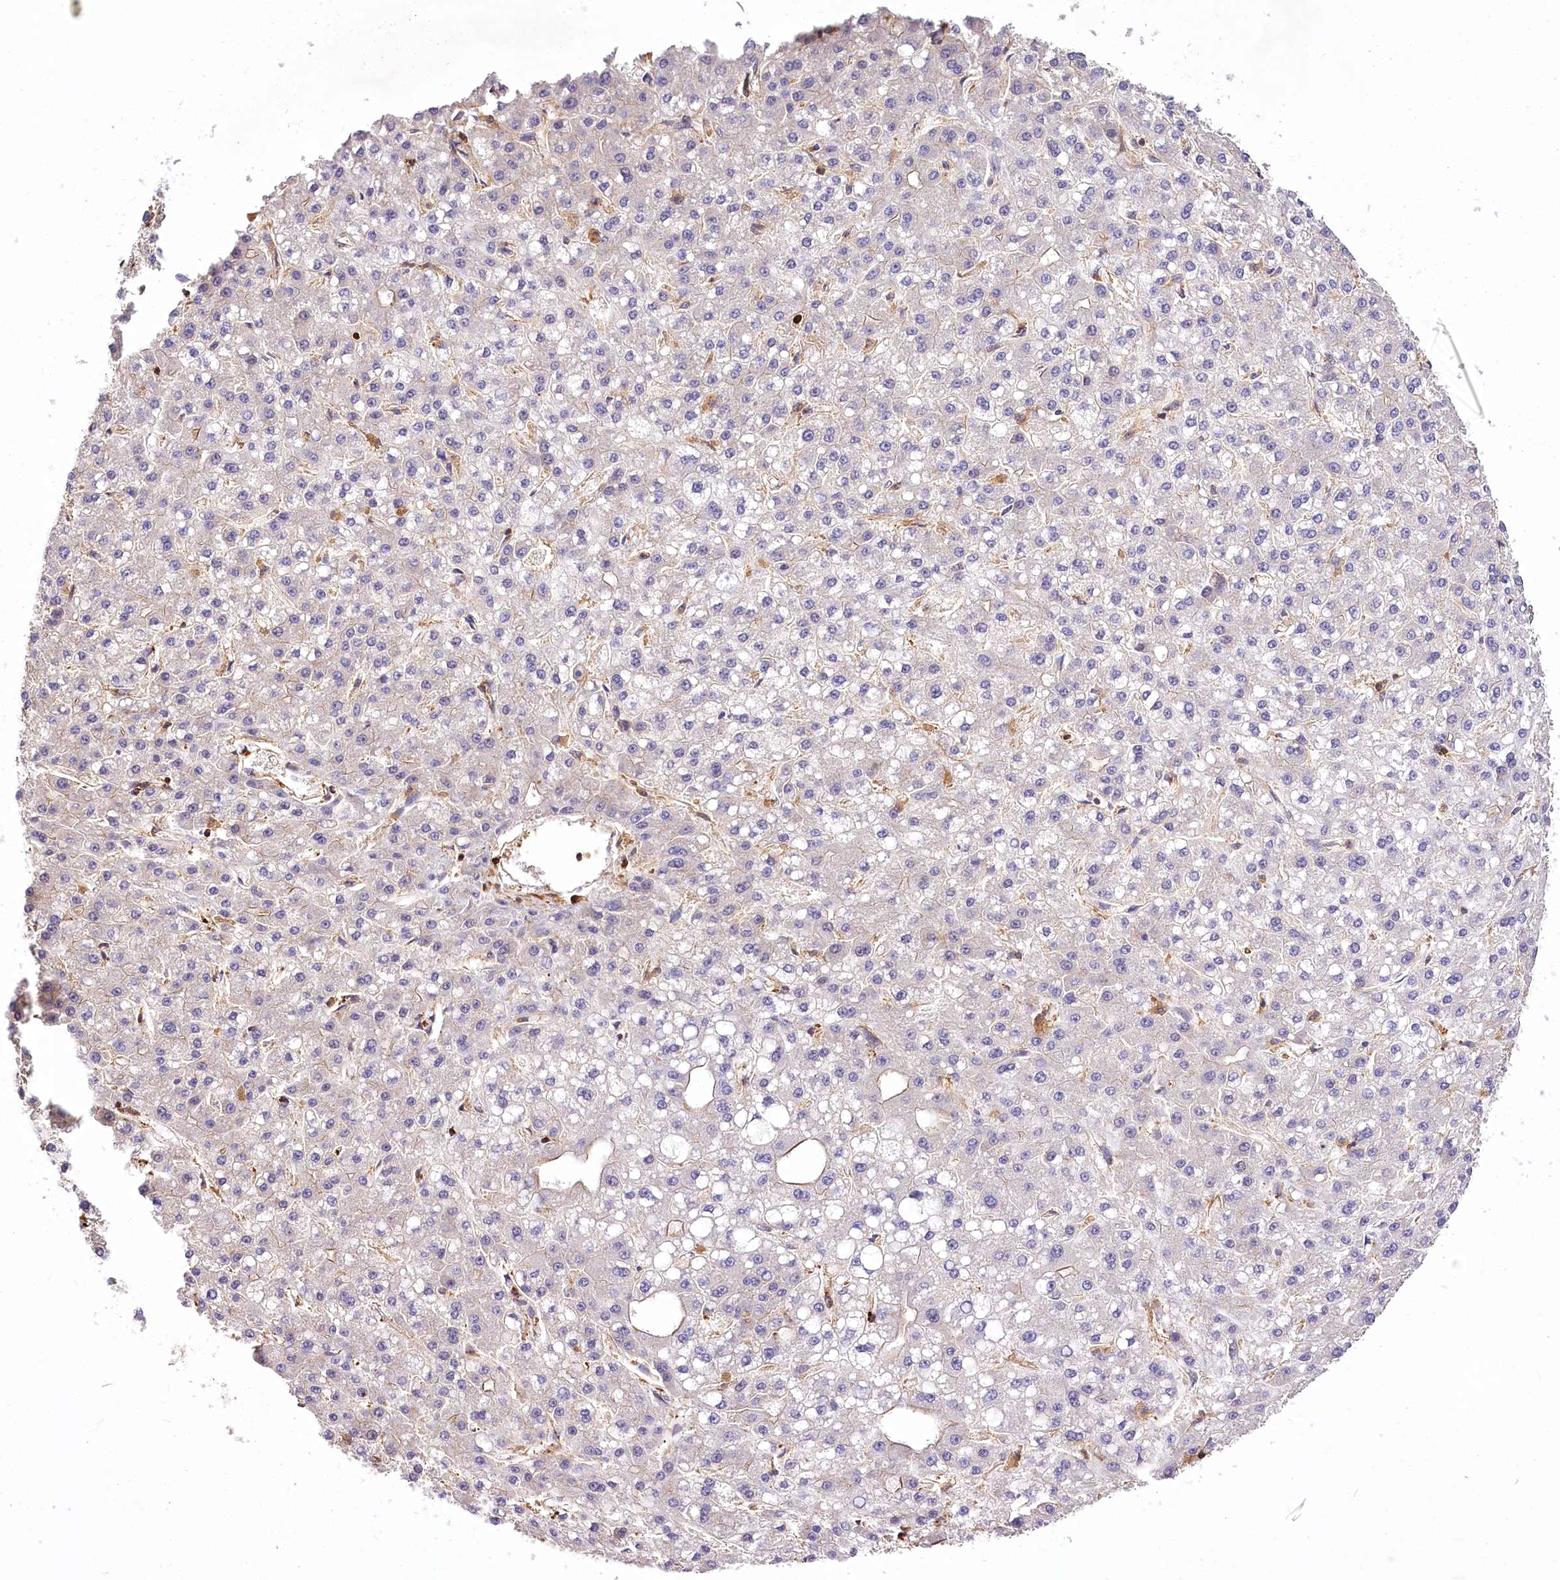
{"staining": {"intensity": "negative", "quantity": "none", "location": "none"}, "tissue": "liver cancer", "cell_type": "Tumor cells", "image_type": "cancer", "snomed": [{"axis": "morphology", "description": "Carcinoma, Hepatocellular, NOS"}, {"axis": "topography", "description": "Liver"}], "caption": "This is an immunohistochemistry histopathology image of human liver hepatocellular carcinoma. There is no positivity in tumor cells.", "gene": "DPP3", "patient": {"sex": "male", "age": 67}}